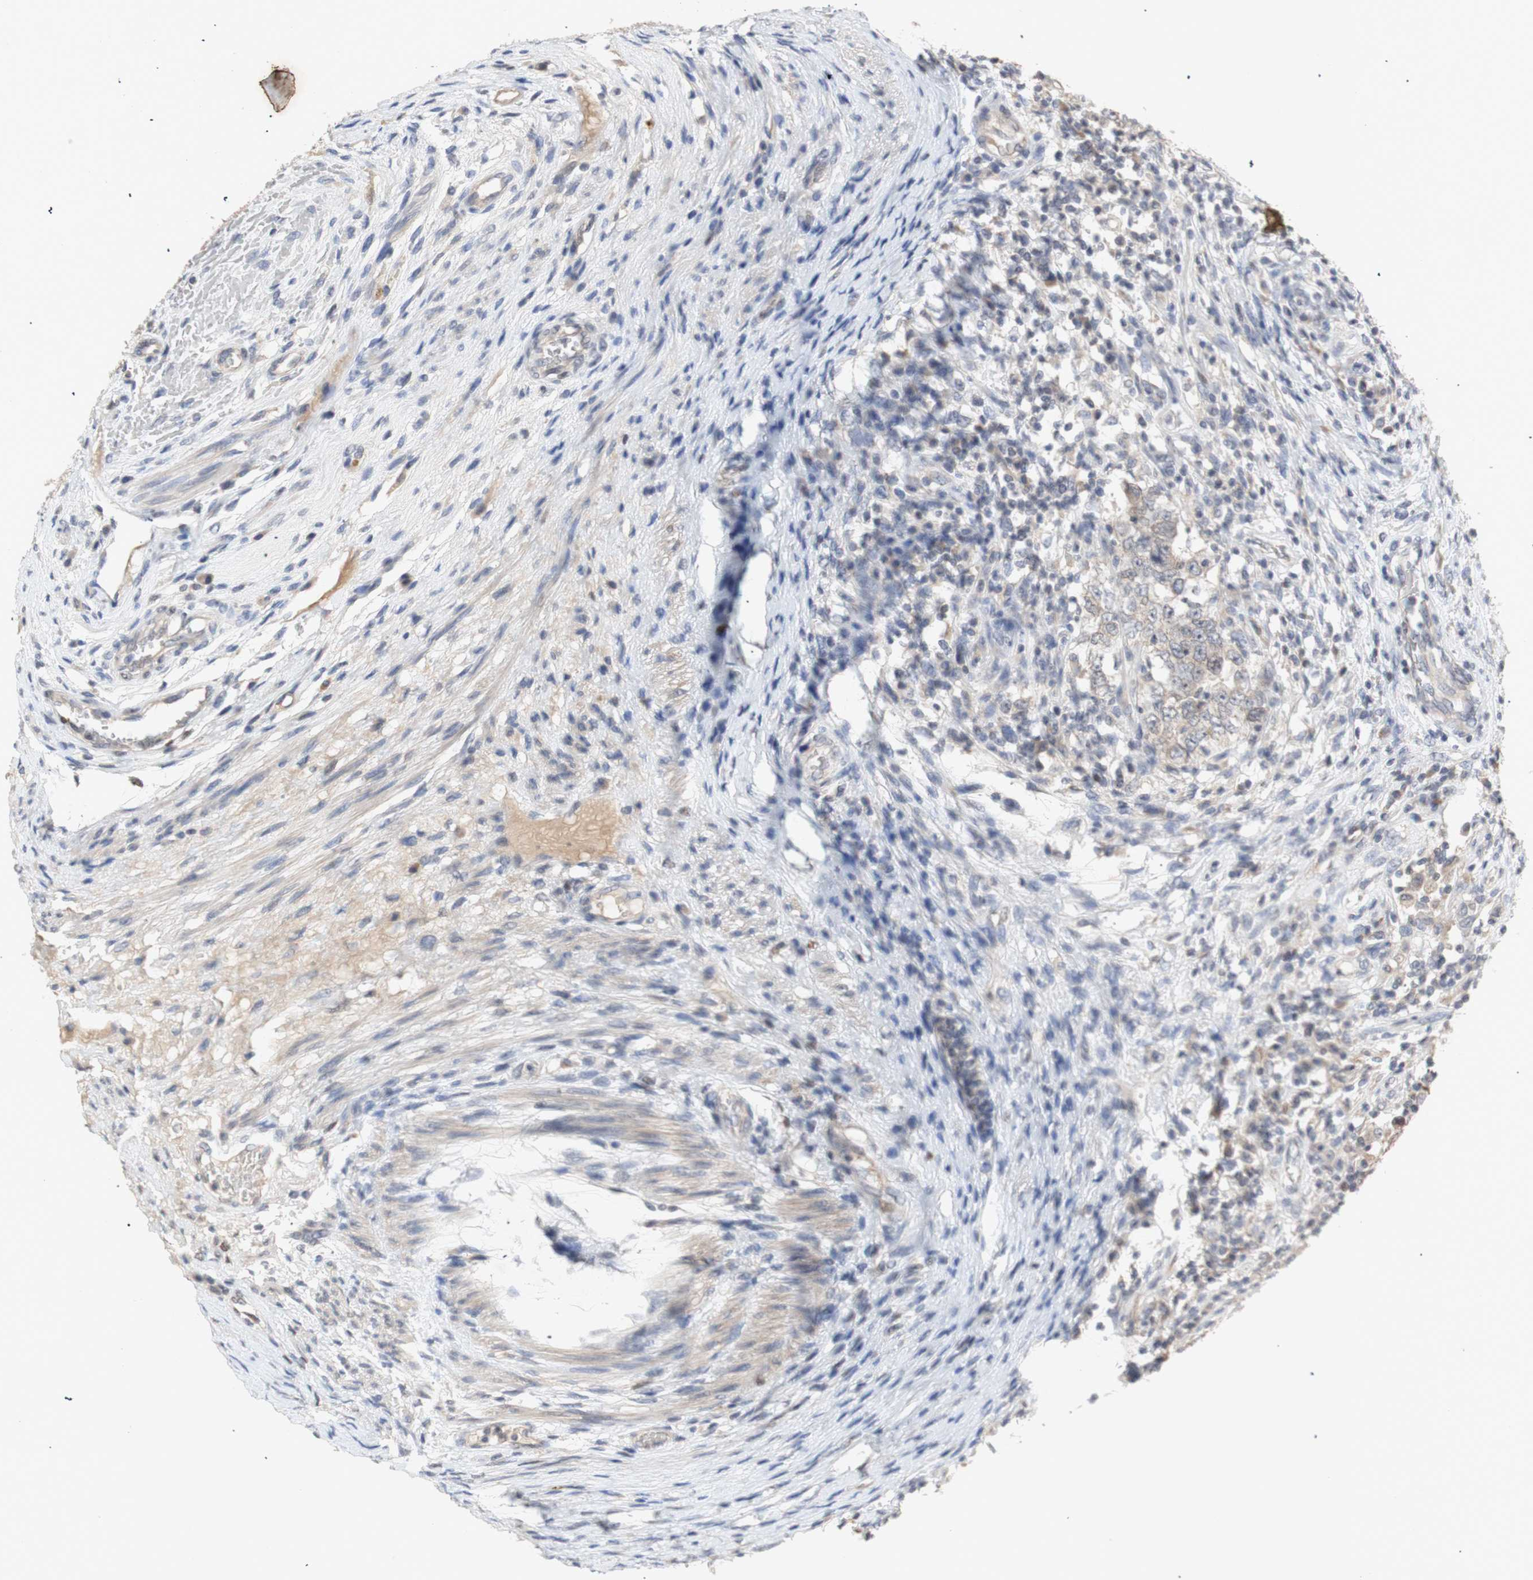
{"staining": {"intensity": "weak", "quantity": "25%-75%", "location": "cytoplasmic/membranous"}, "tissue": "testis cancer", "cell_type": "Tumor cells", "image_type": "cancer", "snomed": [{"axis": "morphology", "description": "Carcinoma, Embryonal, NOS"}, {"axis": "topography", "description": "Testis"}], "caption": "A photomicrograph showing weak cytoplasmic/membranous staining in approximately 25%-75% of tumor cells in testis embryonal carcinoma, as visualized by brown immunohistochemical staining.", "gene": "FOSB", "patient": {"sex": "male", "age": 26}}